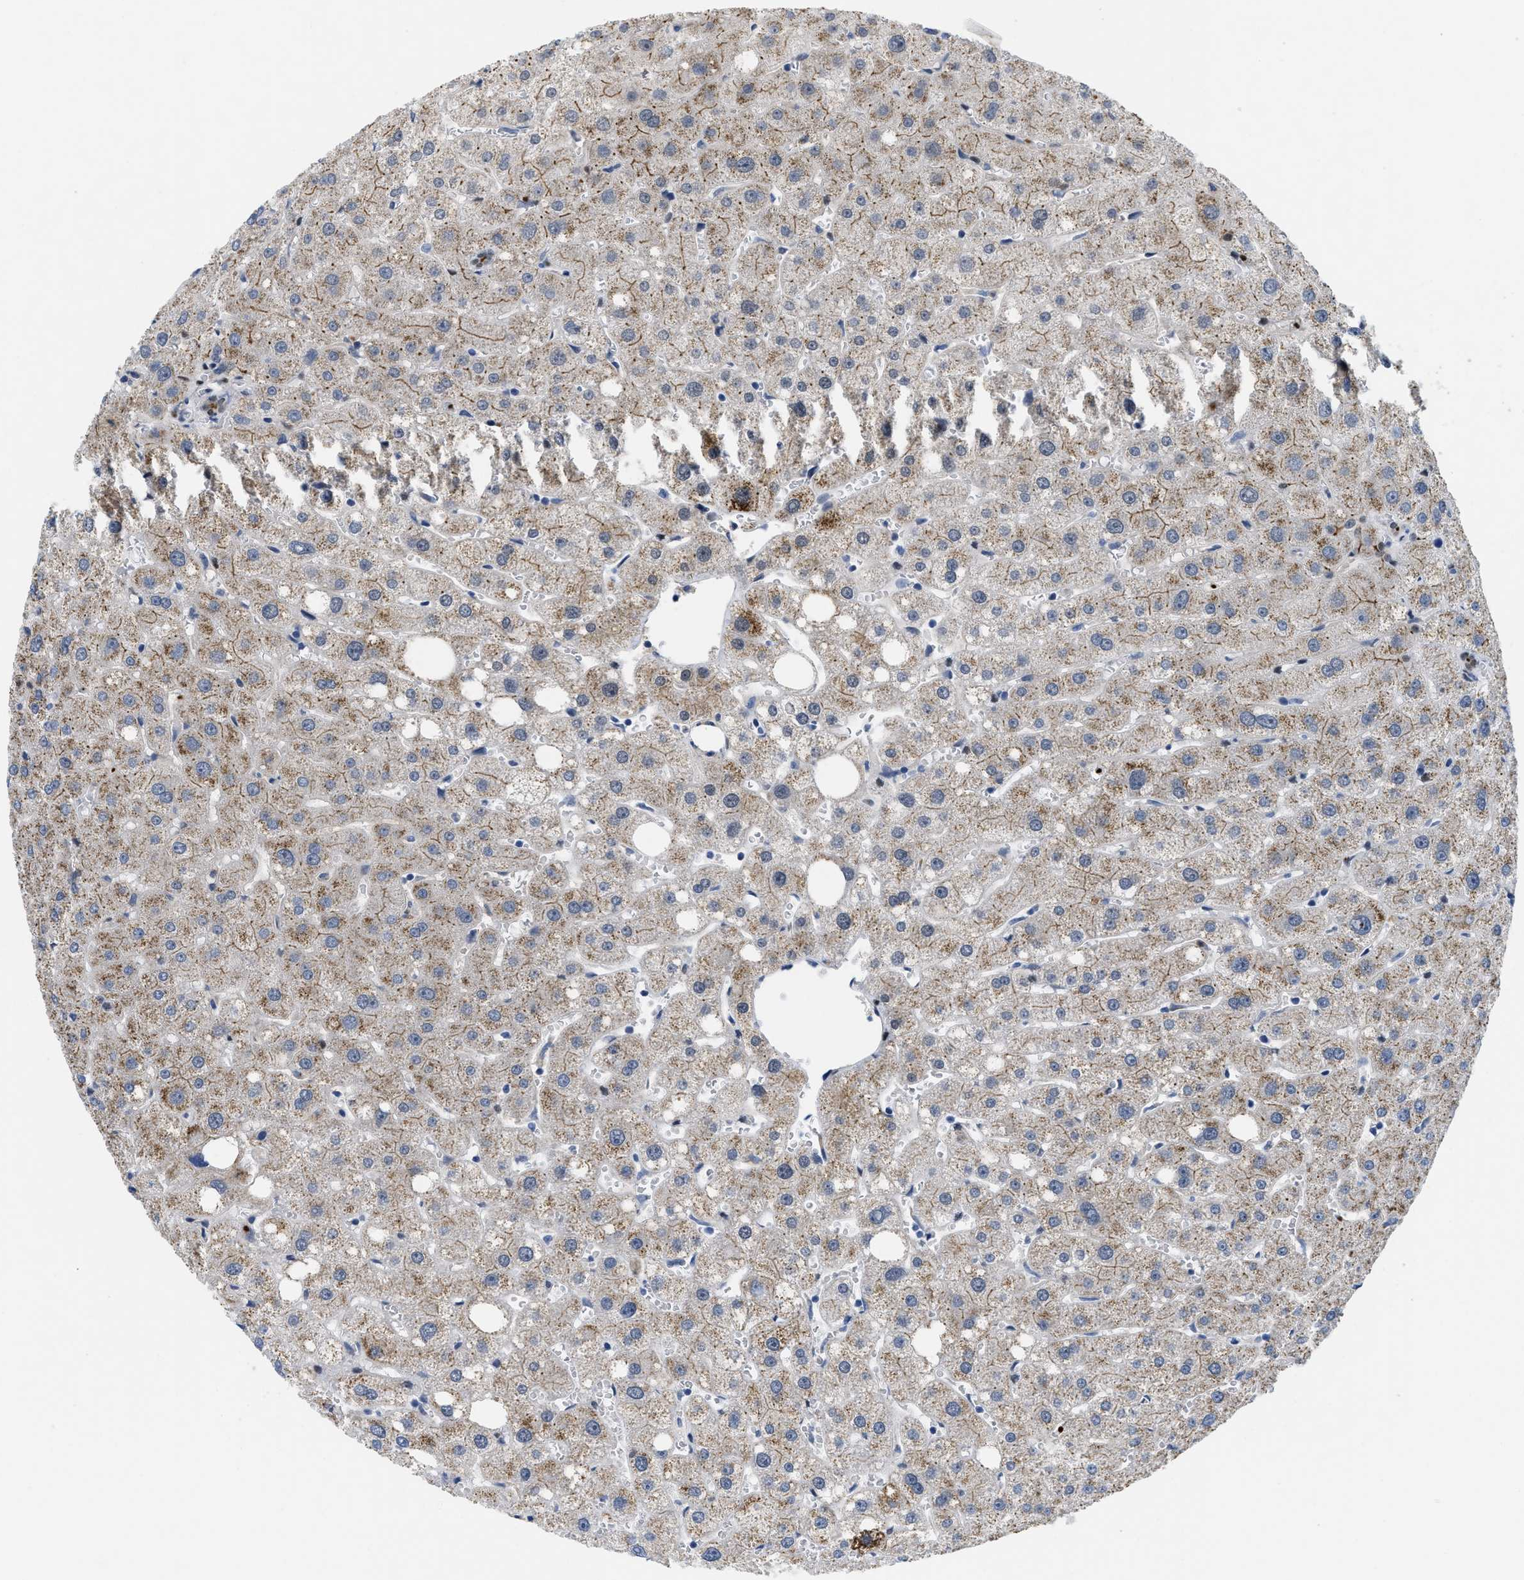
{"staining": {"intensity": "moderate", "quantity": ">75%", "location": "cytoplasmic/membranous"}, "tissue": "liver", "cell_type": "Hepatocytes", "image_type": "normal", "snomed": [{"axis": "morphology", "description": "Normal tissue, NOS"}, {"axis": "topography", "description": "Liver"}], "caption": "This is a histology image of immunohistochemistry (IHC) staining of unremarkable liver, which shows moderate staining in the cytoplasmic/membranous of hepatocytes.", "gene": "NFIX", "patient": {"sex": "male", "age": 73}}